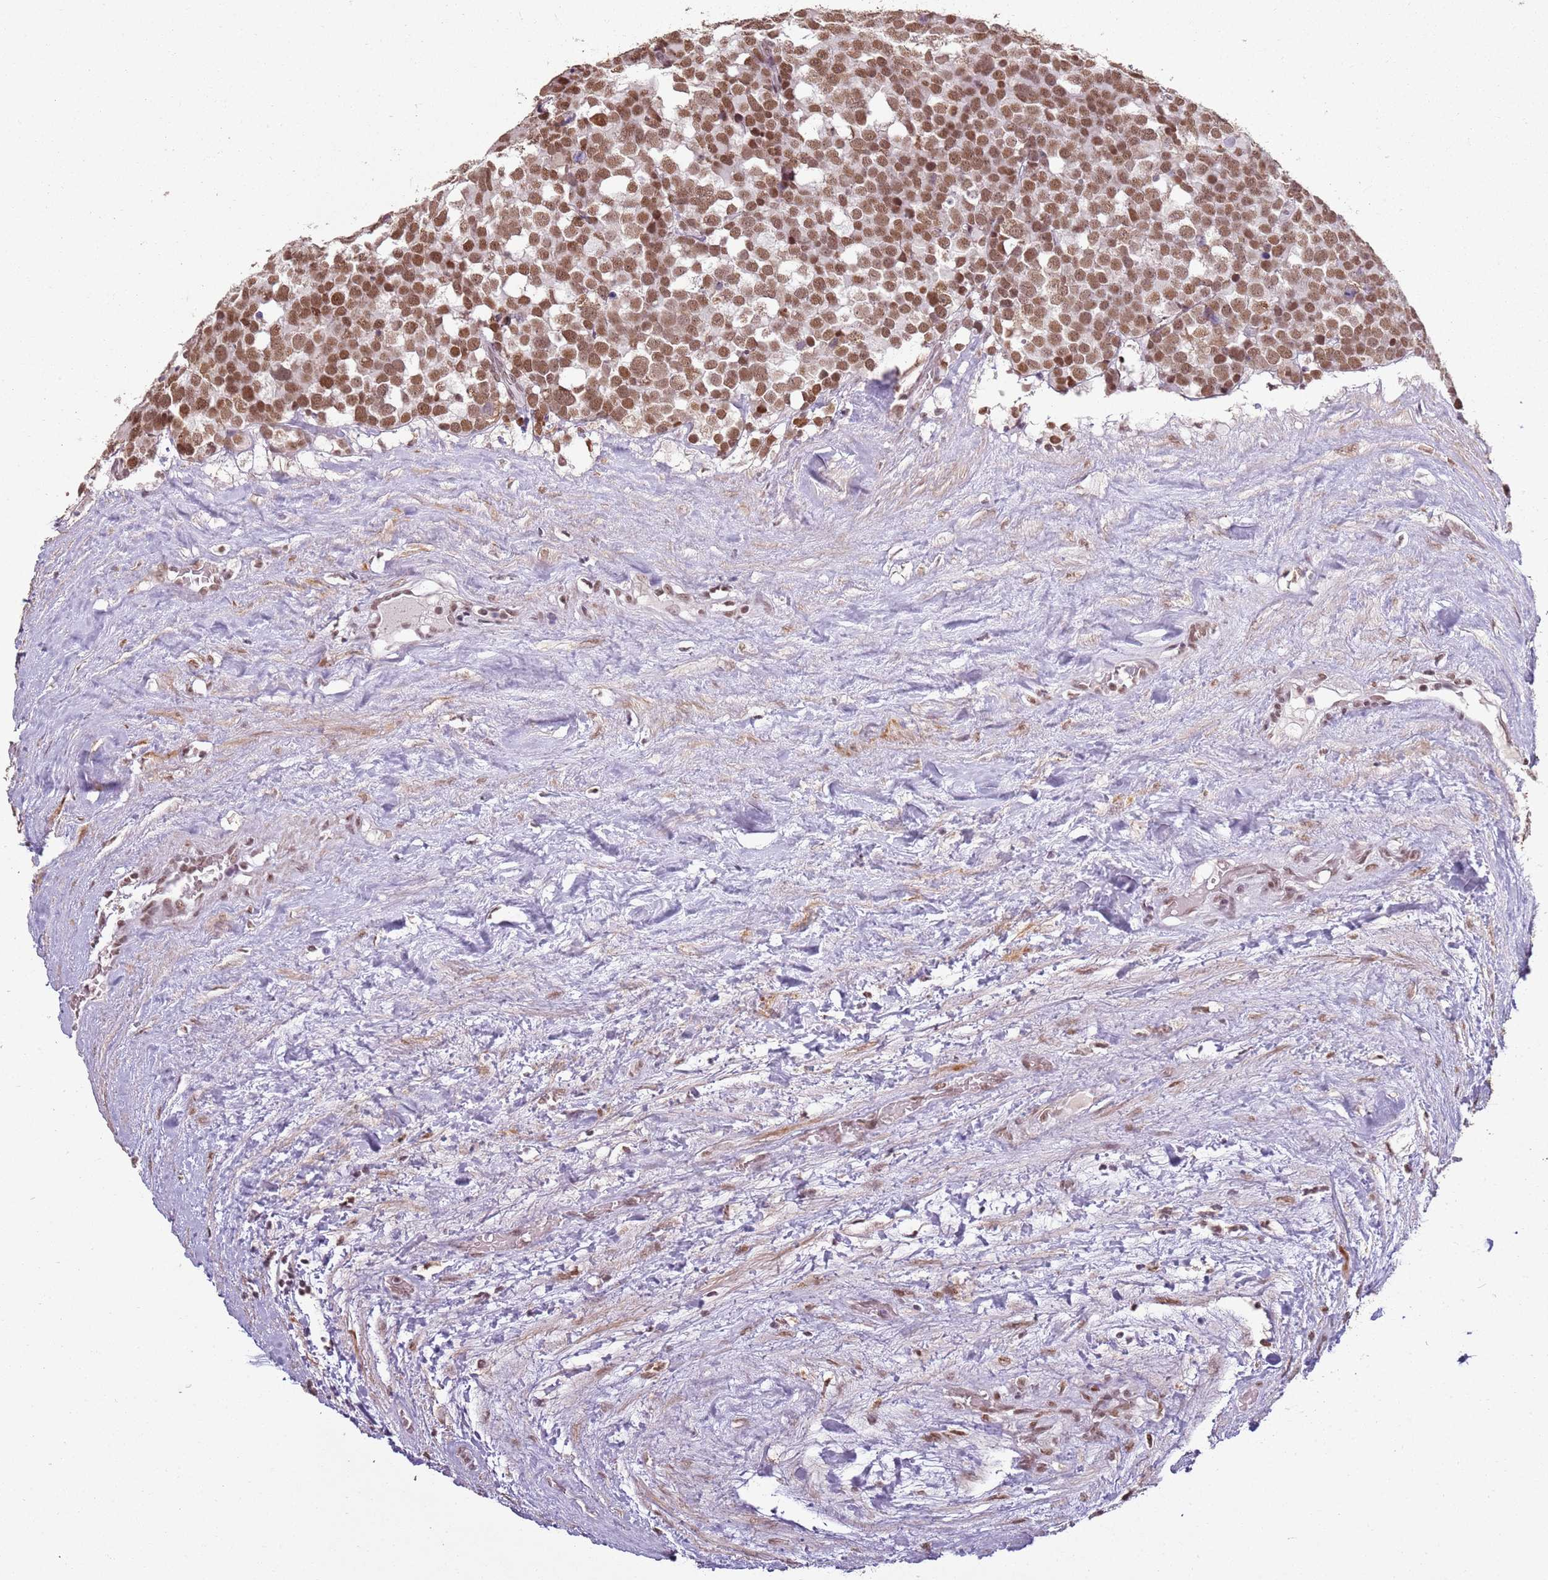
{"staining": {"intensity": "moderate", "quantity": ">75%", "location": "nuclear"}, "tissue": "testis cancer", "cell_type": "Tumor cells", "image_type": "cancer", "snomed": [{"axis": "morphology", "description": "Seminoma, NOS"}, {"axis": "topography", "description": "Testis"}], "caption": "Protein staining demonstrates moderate nuclear expression in about >75% of tumor cells in seminoma (testis).", "gene": "ARL14EP", "patient": {"sex": "male", "age": 71}}